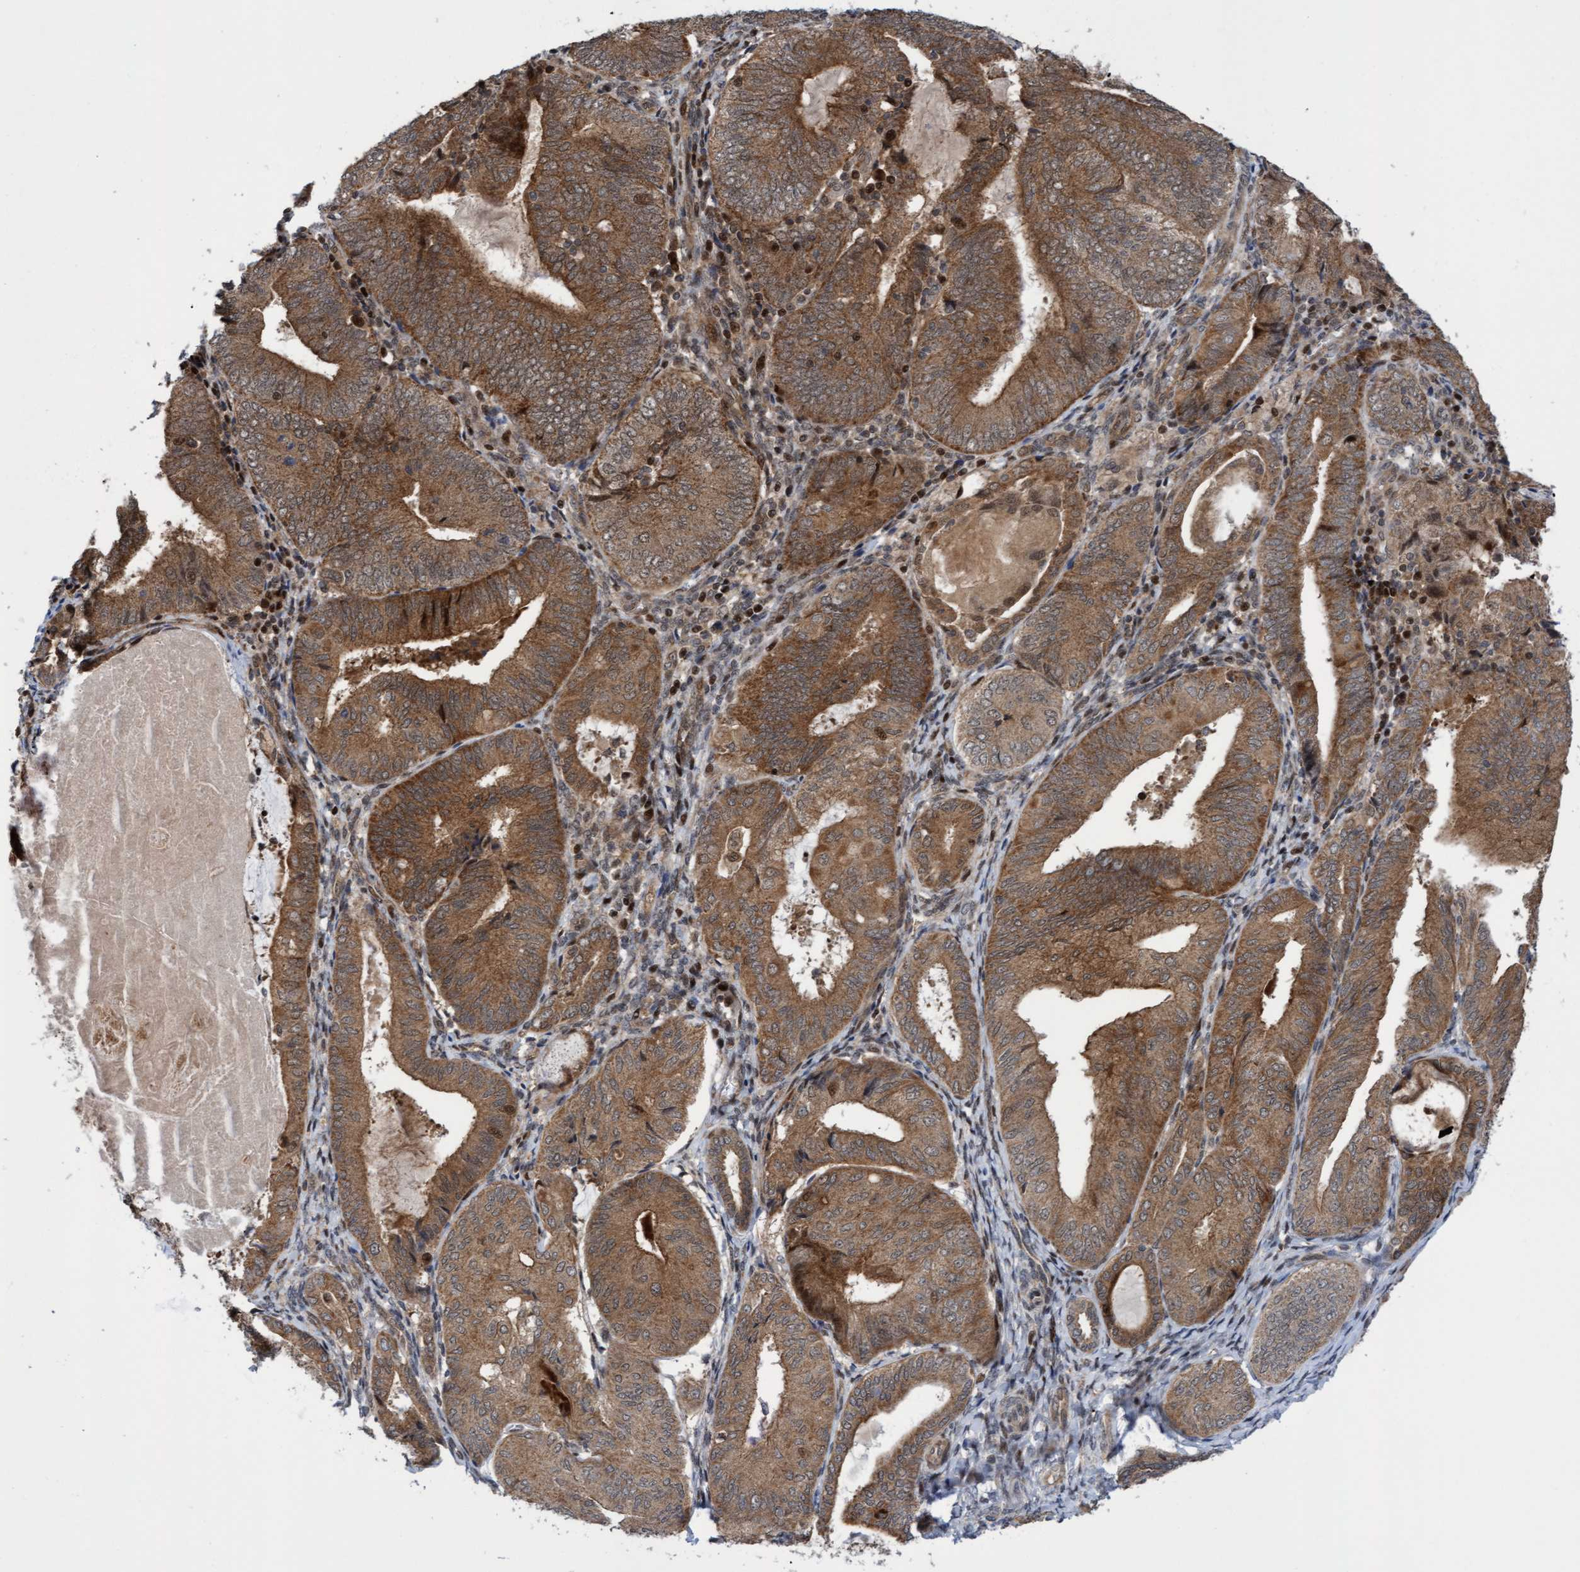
{"staining": {"intensity": "moderate", "quantity": ">75%", "location": "cytoplasmic/membranous"}, "tissue": "endometrial cancer", "cell_type": "Tumor cells", "image_type": "cancer", "snomed": [{"axis": "morphology", "description": "Adenocarcinoma, NOS"}, {"axis": "topography", "description": "Endometrium"}], "caption": "A micrograph of human endometrial cancer stained for a protein demonstrates moderate cytoplasmic/membranous brown staining in tumor cells. Using DAB (3,3'-diaminobenzidine) (brown) and hematoxylin (blue) stains, captured at high magnification using brightfield microscopy.", "gene": "ITFG1", "patient": {"sex": "female", "age": 81}}